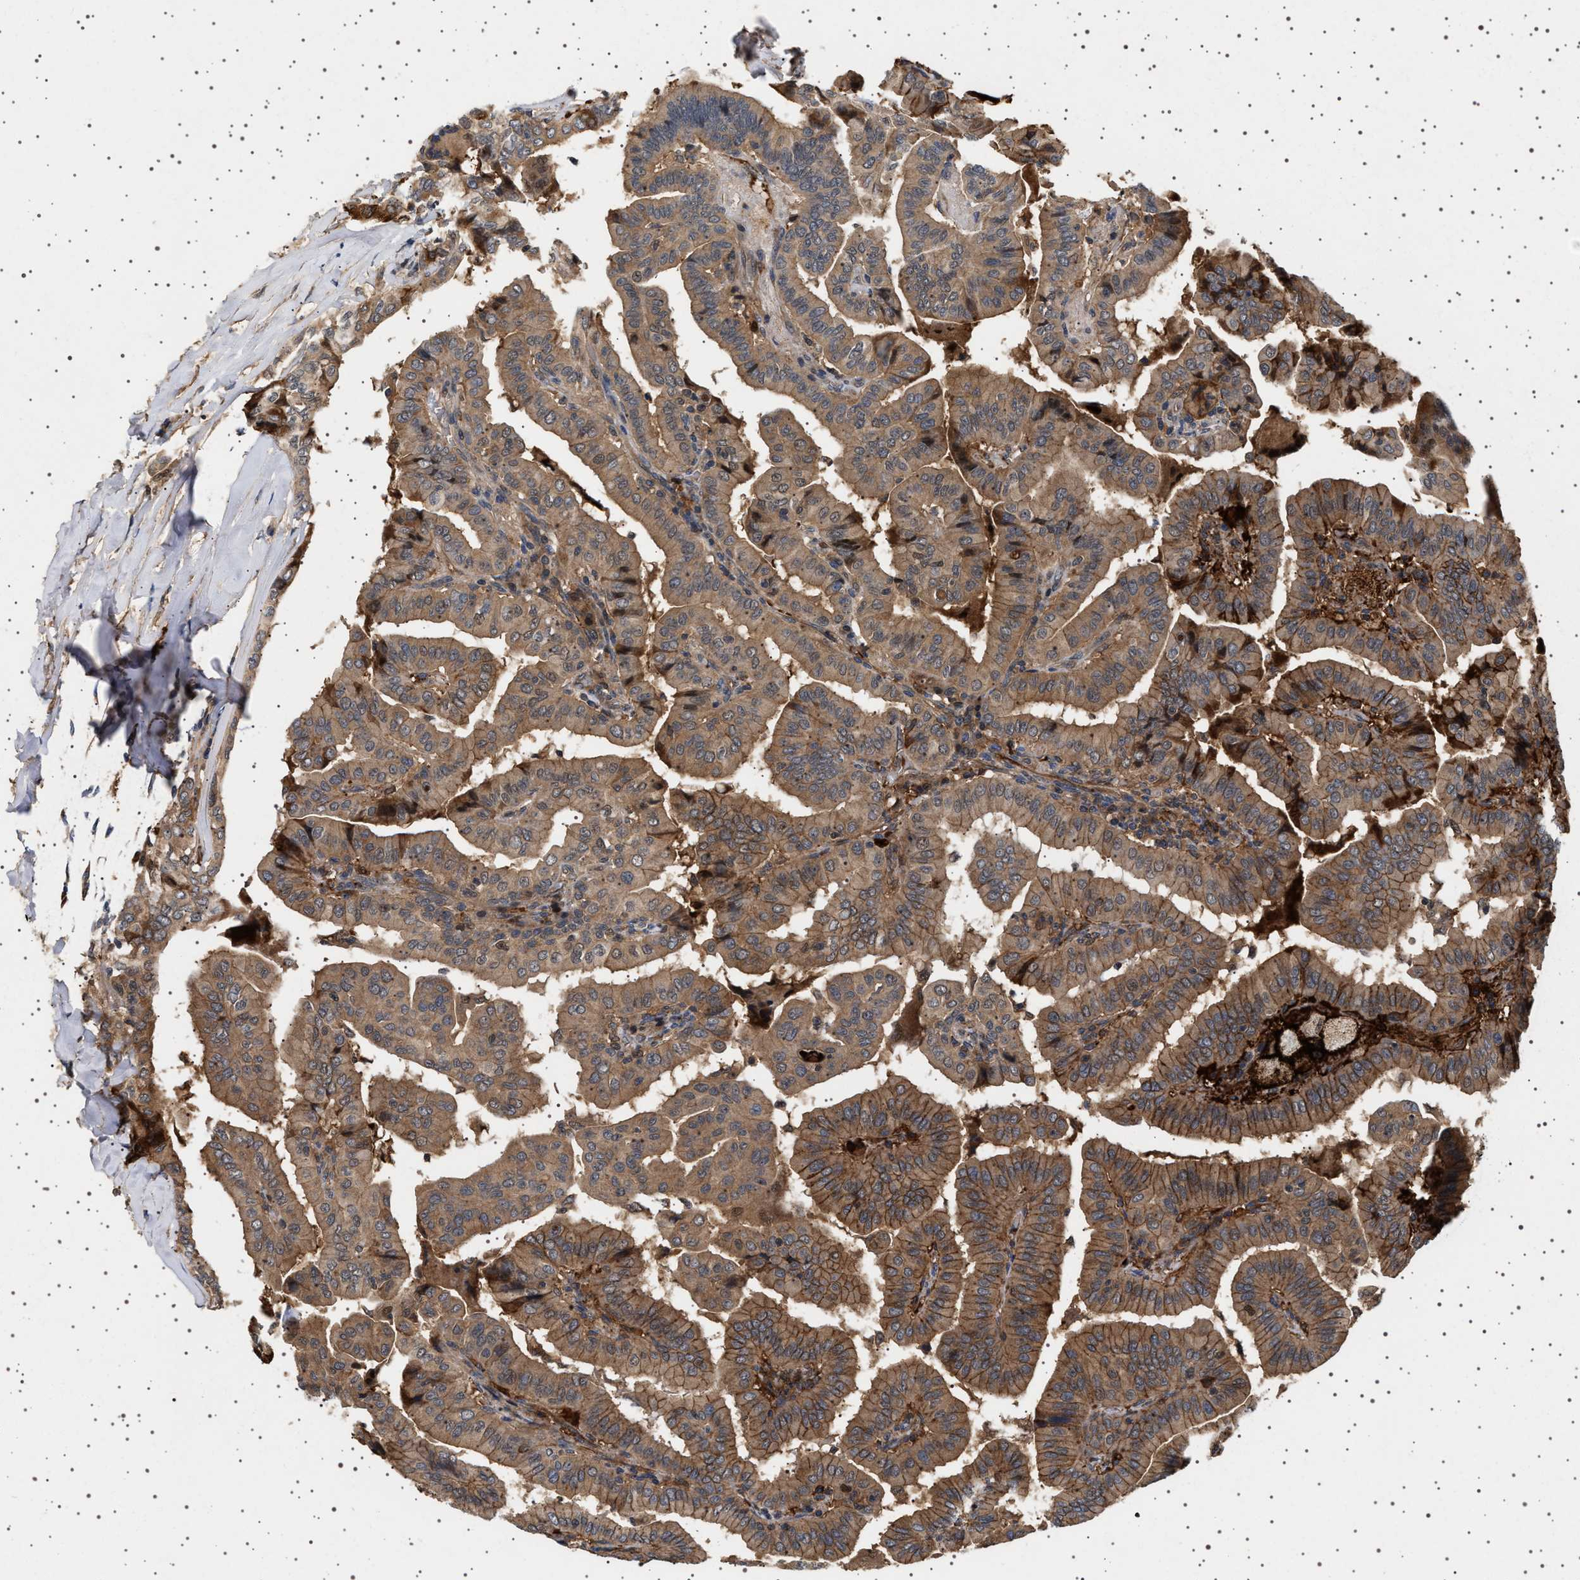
{"staining": {"intensity": "moderate", "quantity": ">75%", "location": "cytoplasmic/membranous"}, "tissue": "thyroid cancer", "cell_type": "Tumor cells", "image_type": "cancer", "snomed": [{"axis": "morphology", "description": "Papillary adenocarcinoma, NOS"}, {"axis": "topography", "description": "Thyroid gland"}], "caption": "Tumor cells exhibit moderate cytoplasmic/membranous expression in about >75% of cells in papillary adenocarcinoma (thyroid). Using DAB (3,3'-diaminobenzidine) (brown) and hematoxylin (blue) stains, captured at high magnification using brightfield microscopy.", "gene": "FICD", "patient": {"sex": "male", "age": 33}}